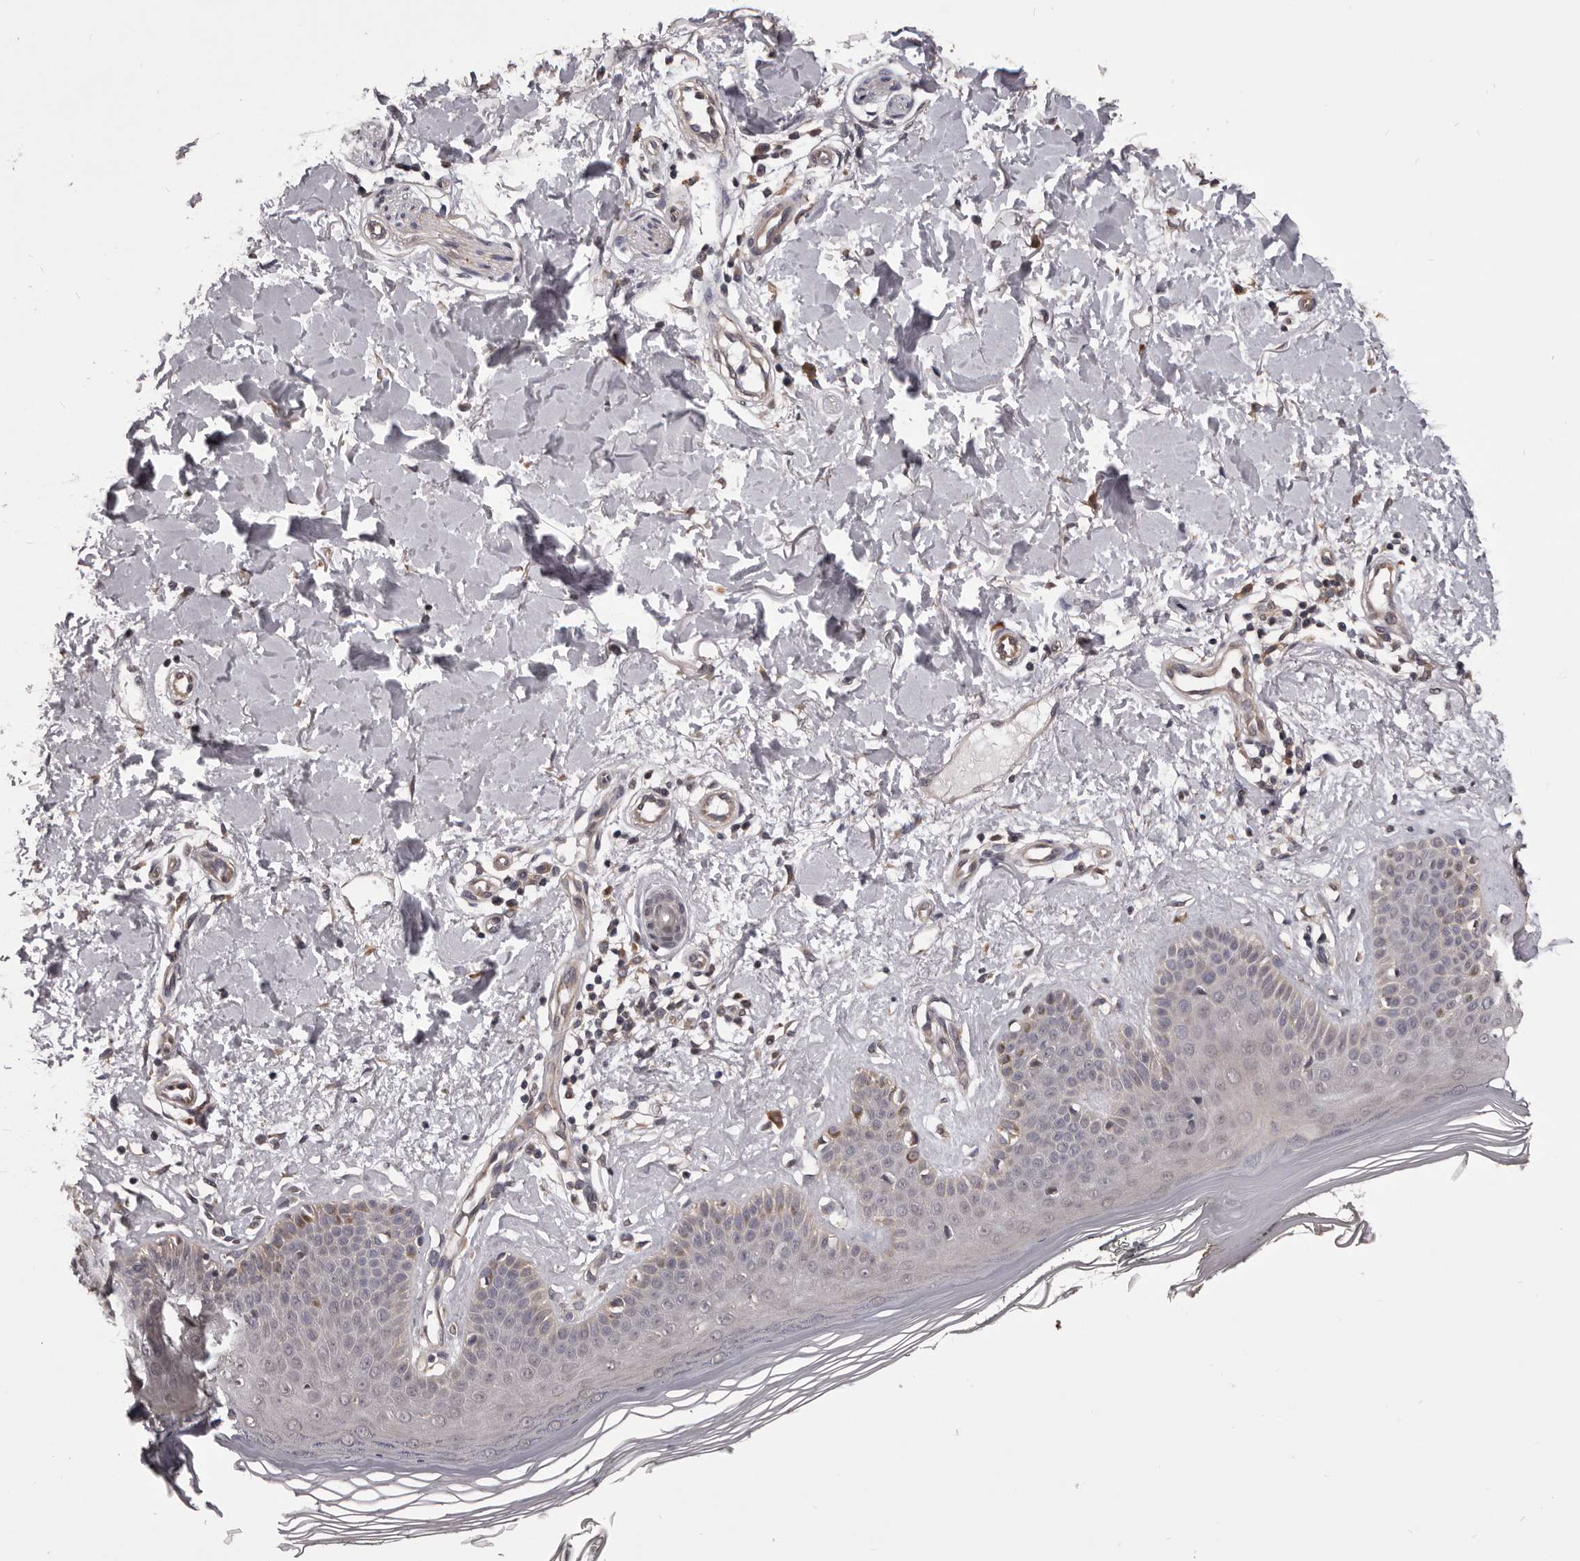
{"staining": {"intensity": "negative", "quantity": "none", "location": "none"}, "tissue": "skin", "cell_type": "Fibroblasts", "image_type": "normal", "snomed": [{"axis": "morphology", "description": "Normal tissue, NOS"}, {"axis": "topography", "description": "Skin"}], "caption": "An image of human skin is negative for staining in fibroblasts. (Brightfield microscopy of DAB immunohistochemistry at high magnification).", "gene": "CELF3", "patient": {"sex": "female", "age": 64}}